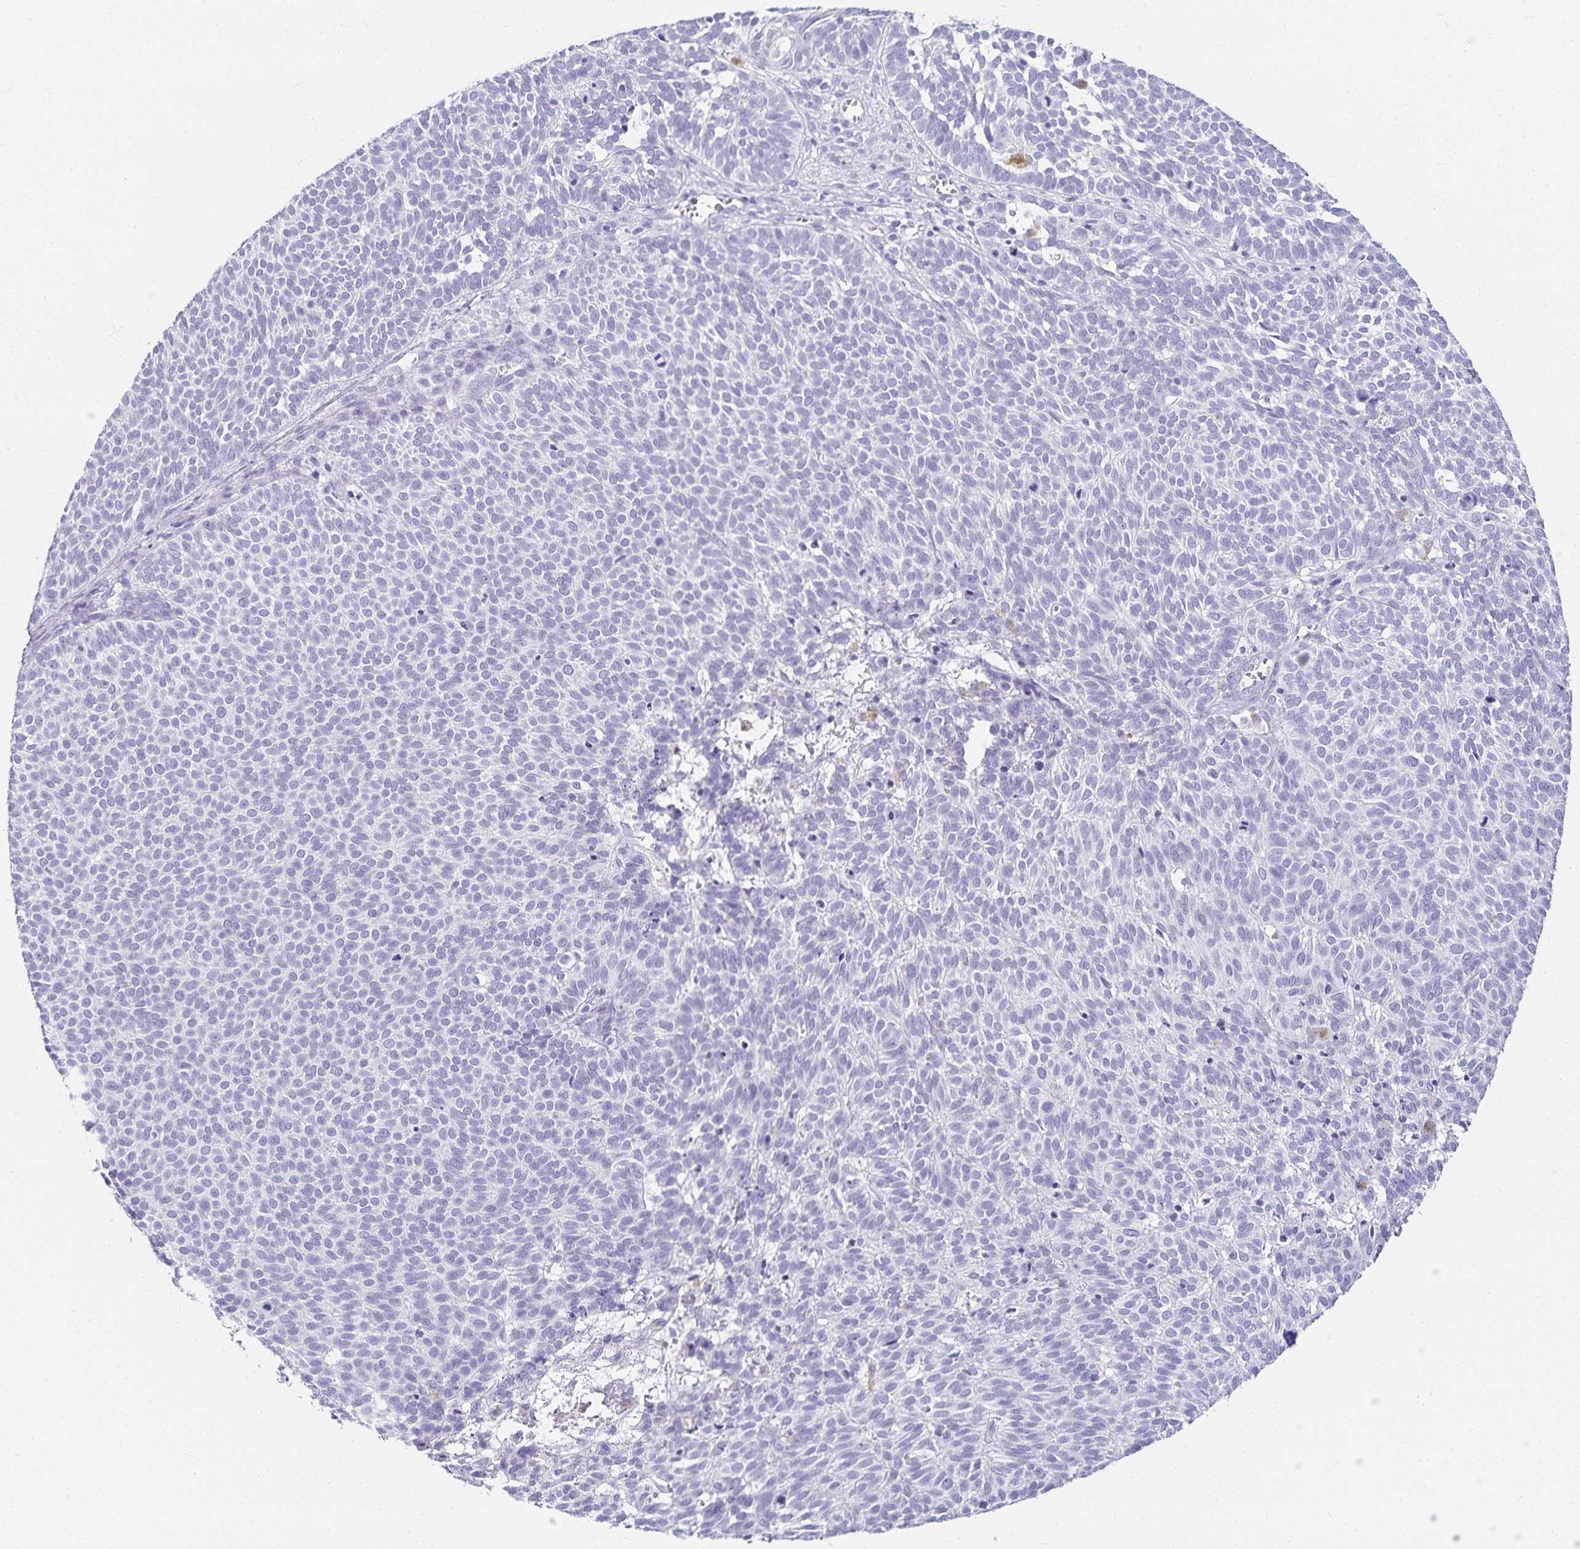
{"staining": {"intensity": "negative", "quantity": "none", "location": "none"}, "tissue": "skin cancer", "cell_type": "Tumor cells", "image_type": "cancer", "snomed": [{"axis": "morphology", "description": "Basal cell carcinoma"}, {"axis": "topography", "description": "Skin"}], "caption": "There is no significant expression in tumor cells of basal cell carcinoma (skin).", "gene": "GP2", "patient": {"sex": "male", "age": 63}}